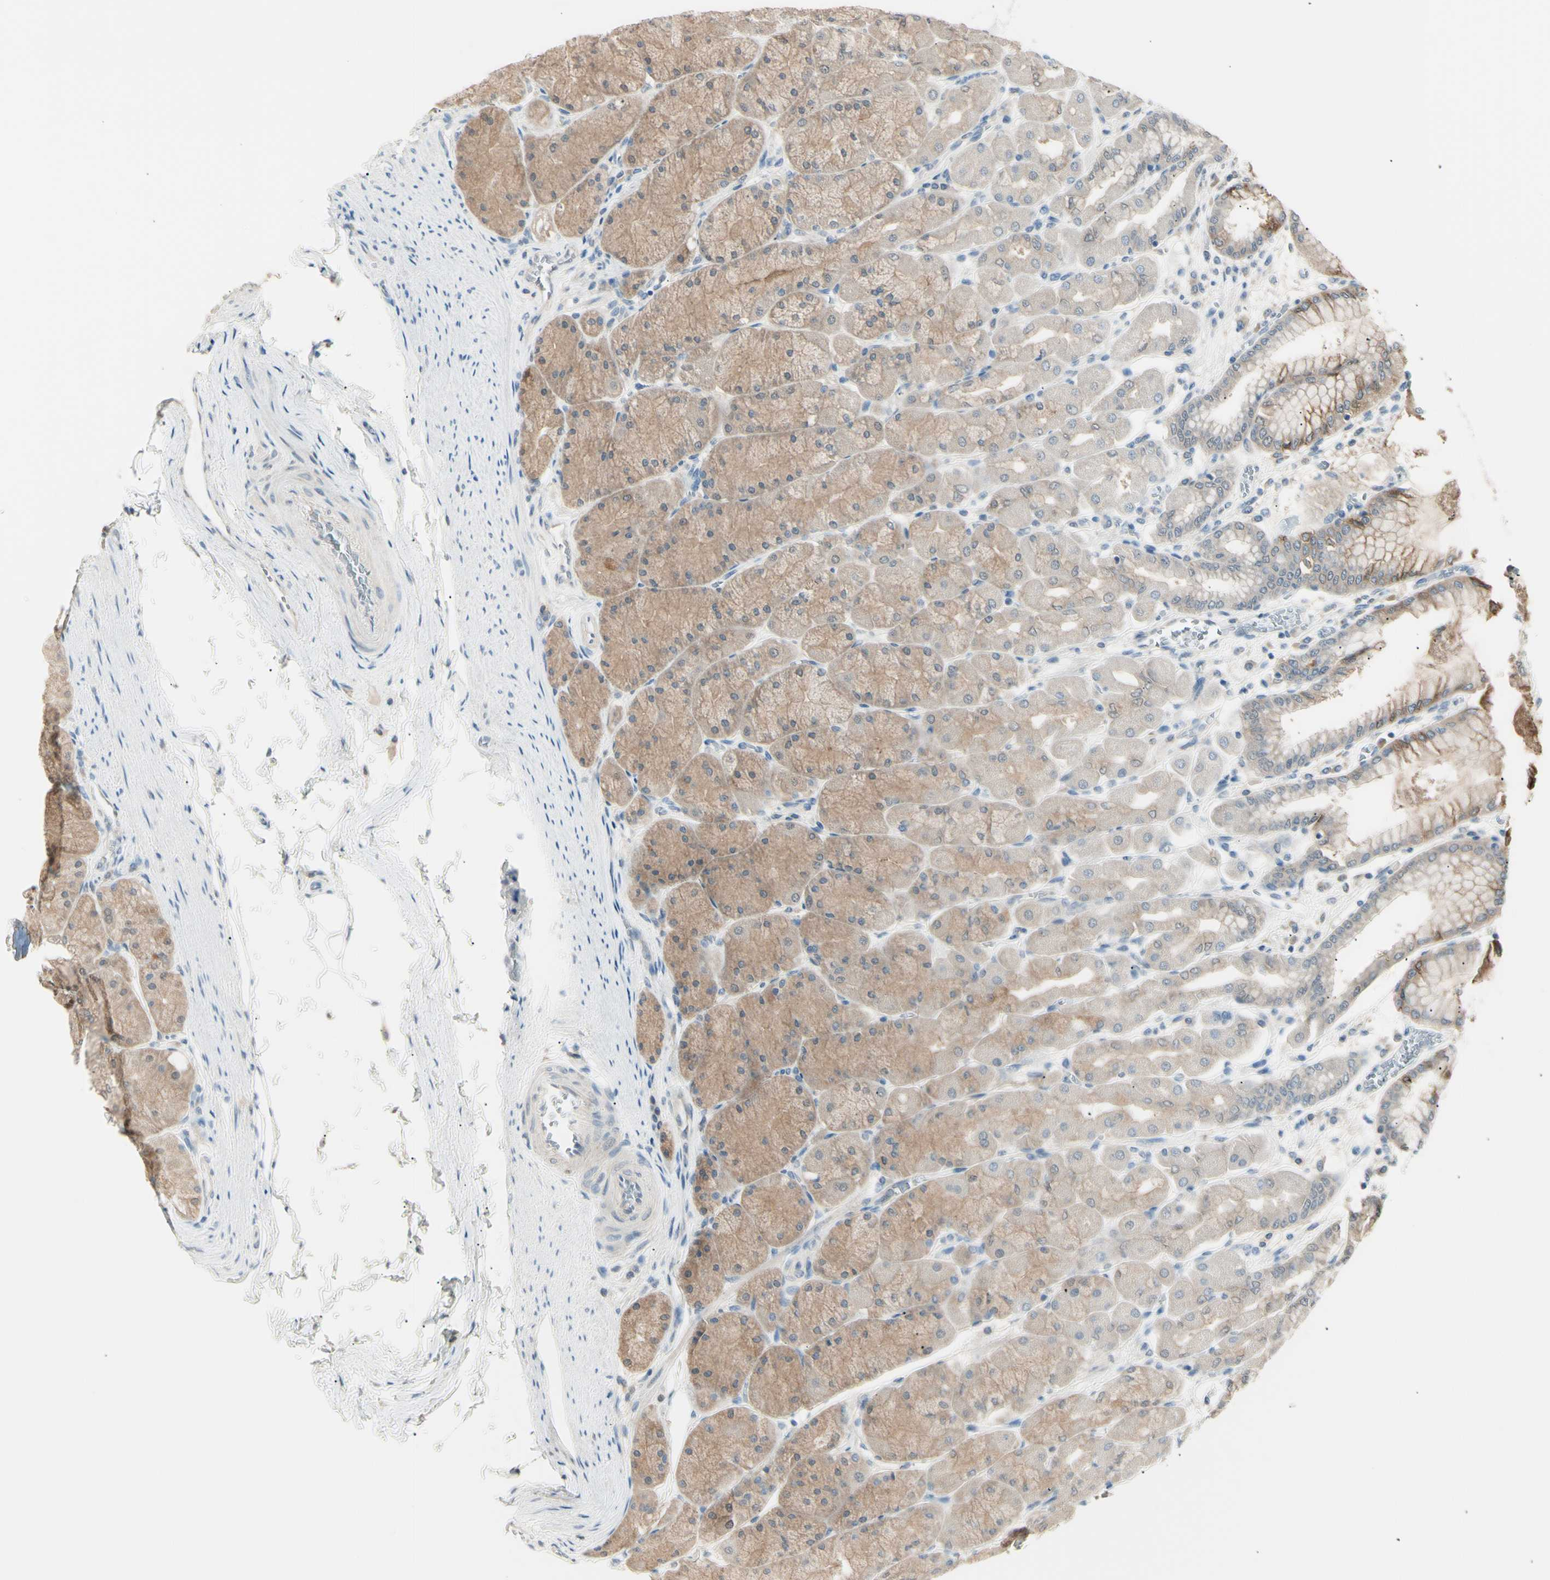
{"staining": {"intensity": "weak", "quantity": ">75%", "location": "cytoplasmic/membranous"}, "tissue": "stomach", "cell_type": "Glandular cells", "image_type": "normal", "snomed": [{"axis": "morphology", "description": "Normal tissue, NOS"}, {"axis": "topography", "description": "Stomach, upper"}], "caption": "The histopathology image reveals staining of benign stomach, revealing weak cytoplasmic/membranous protein positivity (brown color) within glandular cells. (IHC, brightfield microscopy, high magnification).", "gene": "LHPP", "patient": {"sex": "female", "age": 56}}